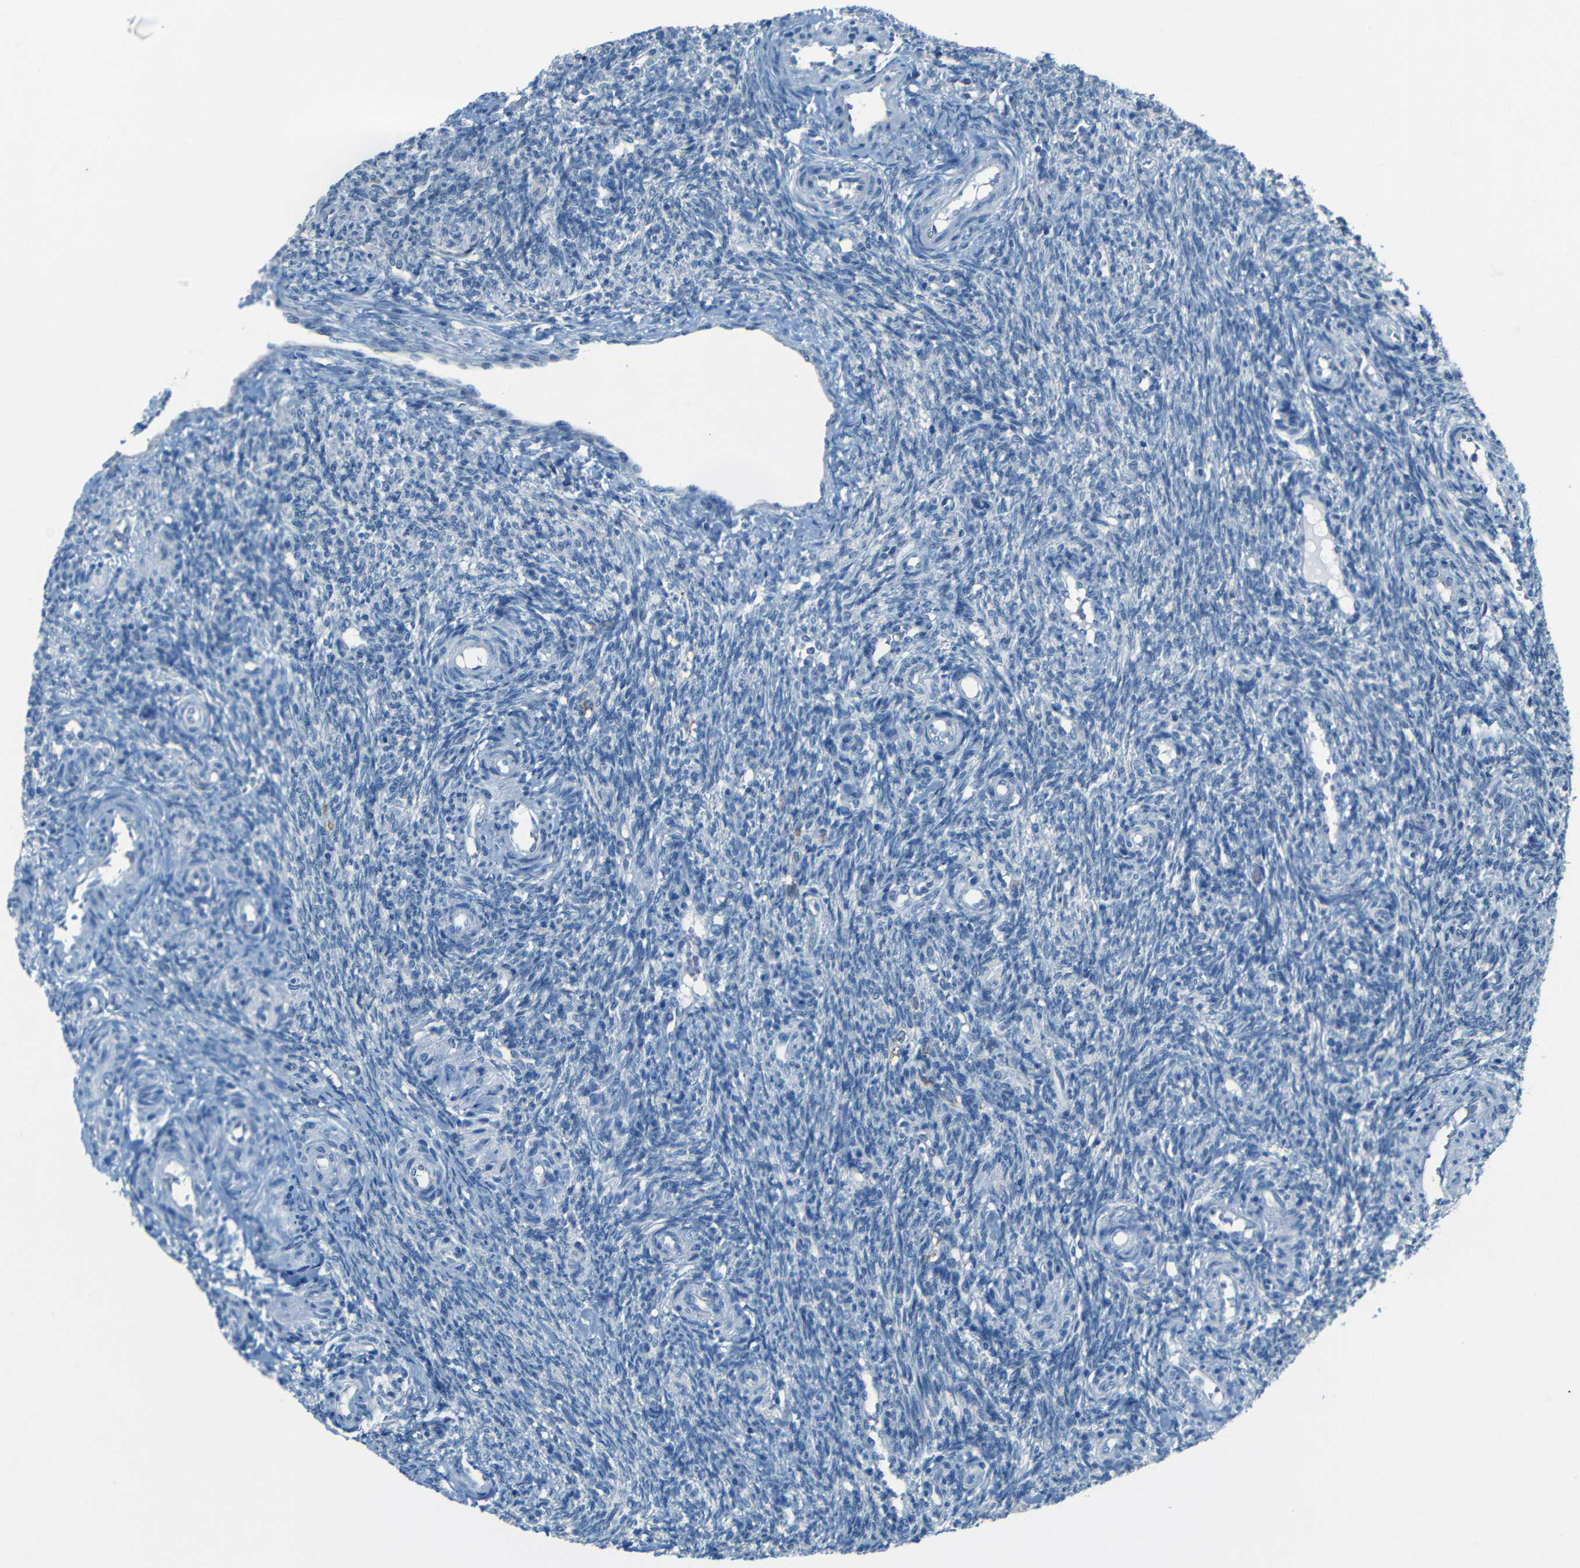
{"staining": {"intensity": "negative", "quantity": "none", "location": "none"}, "tissue": "ovary", "cell_type": "Ovarian stroma cells", "image_type": "normal", "snomed": [{"axis": "morphology", "description": "Normal tissue, NOS"}, {"axis": "topography", "description": "Ovary"}], "caption": "Immunohistochemical staining of unremarkable ovary demonstrates no significant positivity in ovarian stroma cells. The staining is performed using DAB (3,3'-diaminobenzidine) brown chromogen with nuclei counter-stained in using hematoxylin.", "gene": "ZMAT1", "patient": {"sex": "female", "age": 41}}